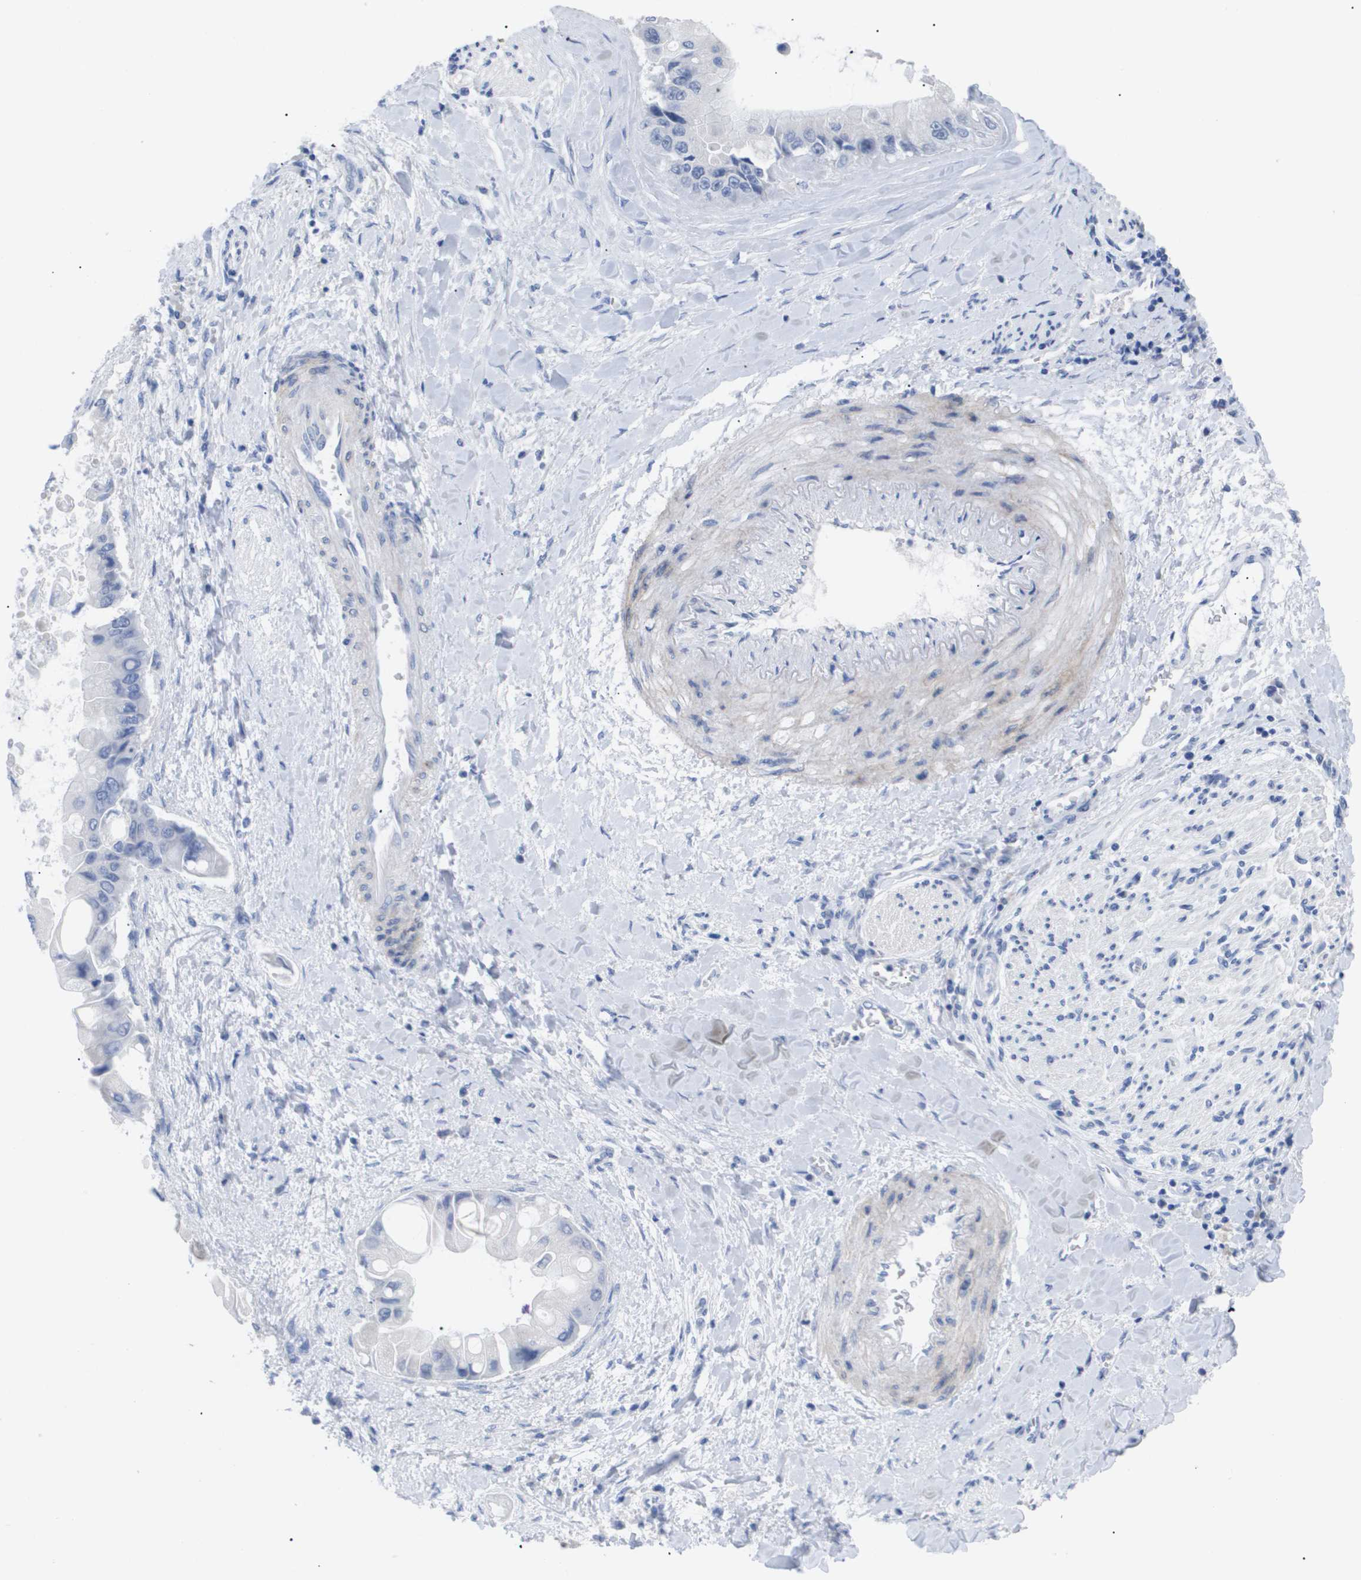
{"staining": {"intensity": "negative", "quantity": "none", "location": "none"}, "tissue": "liver cancer", "cell_type": "Tumor cells", "image_type": "cancer", "snomed": [{"axis": "morphology", "description": "Cholangiocarcinoma"}, {"axis": "topography", "description": "Liver"}], "caption": "Liver cancer (cholangiocarcinoma) was stained to show a protein in brown. There is no significant staining in tumor cells.", "gene": "CAV3", "patient": {"sex": "male", "age": 50}}